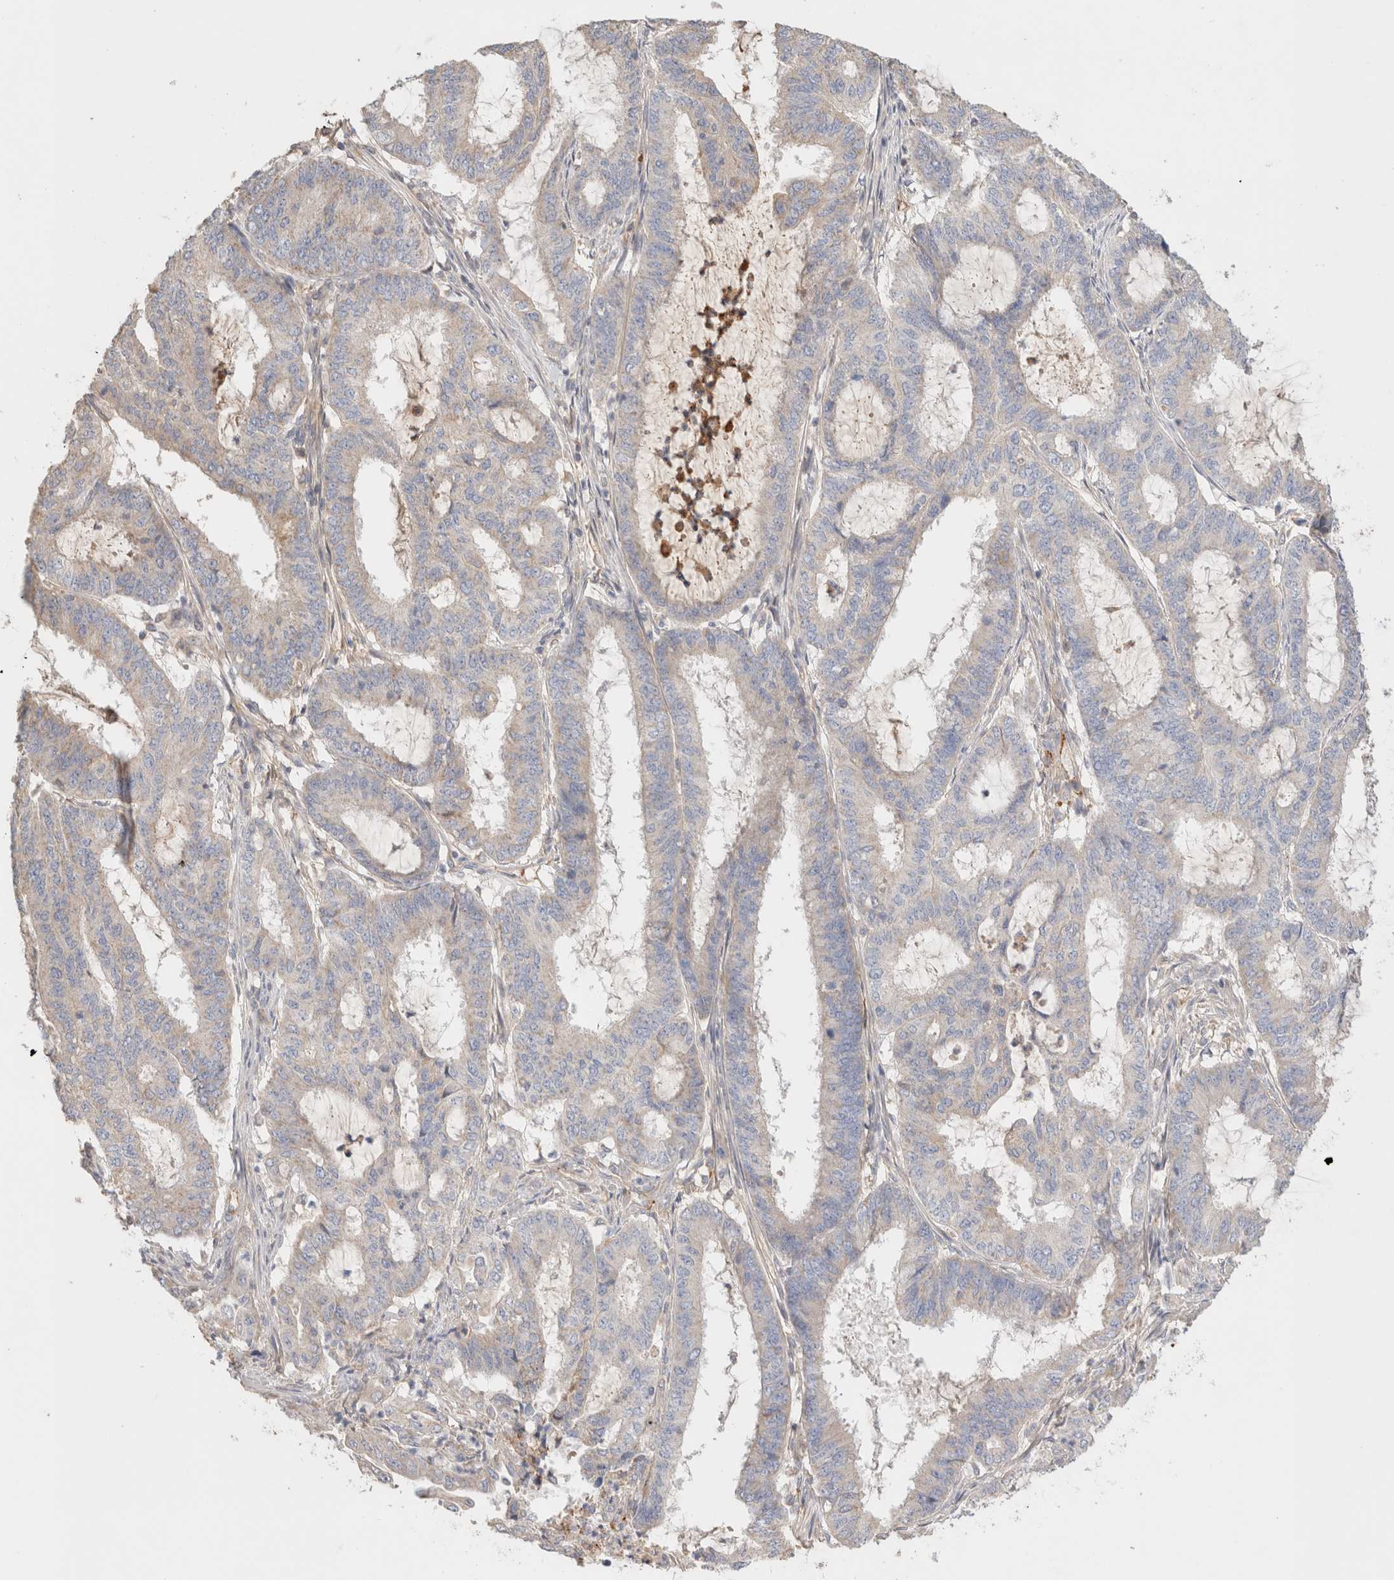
{"staining": {"intensity": "negative", "quantity": "none", "location": "none"}, "tissue": "endometrial cancer", "cell_type": "Tumor cells", "image_type": "cancer", "snomed": [{"axis": "morphology", "description": "Adenocarcinoma, NOS"}, {"axis": "topography", "description": "Endometrium"}], "caption": "A high-resolution photomicrograph shows IHC staining of endometrial cancer, which displays no significant expression in tumor cells. (IHC, brightfield microscopy, high magnification).", "gene": "PROS1", "patient": {"sex": "female", "age": 51}}